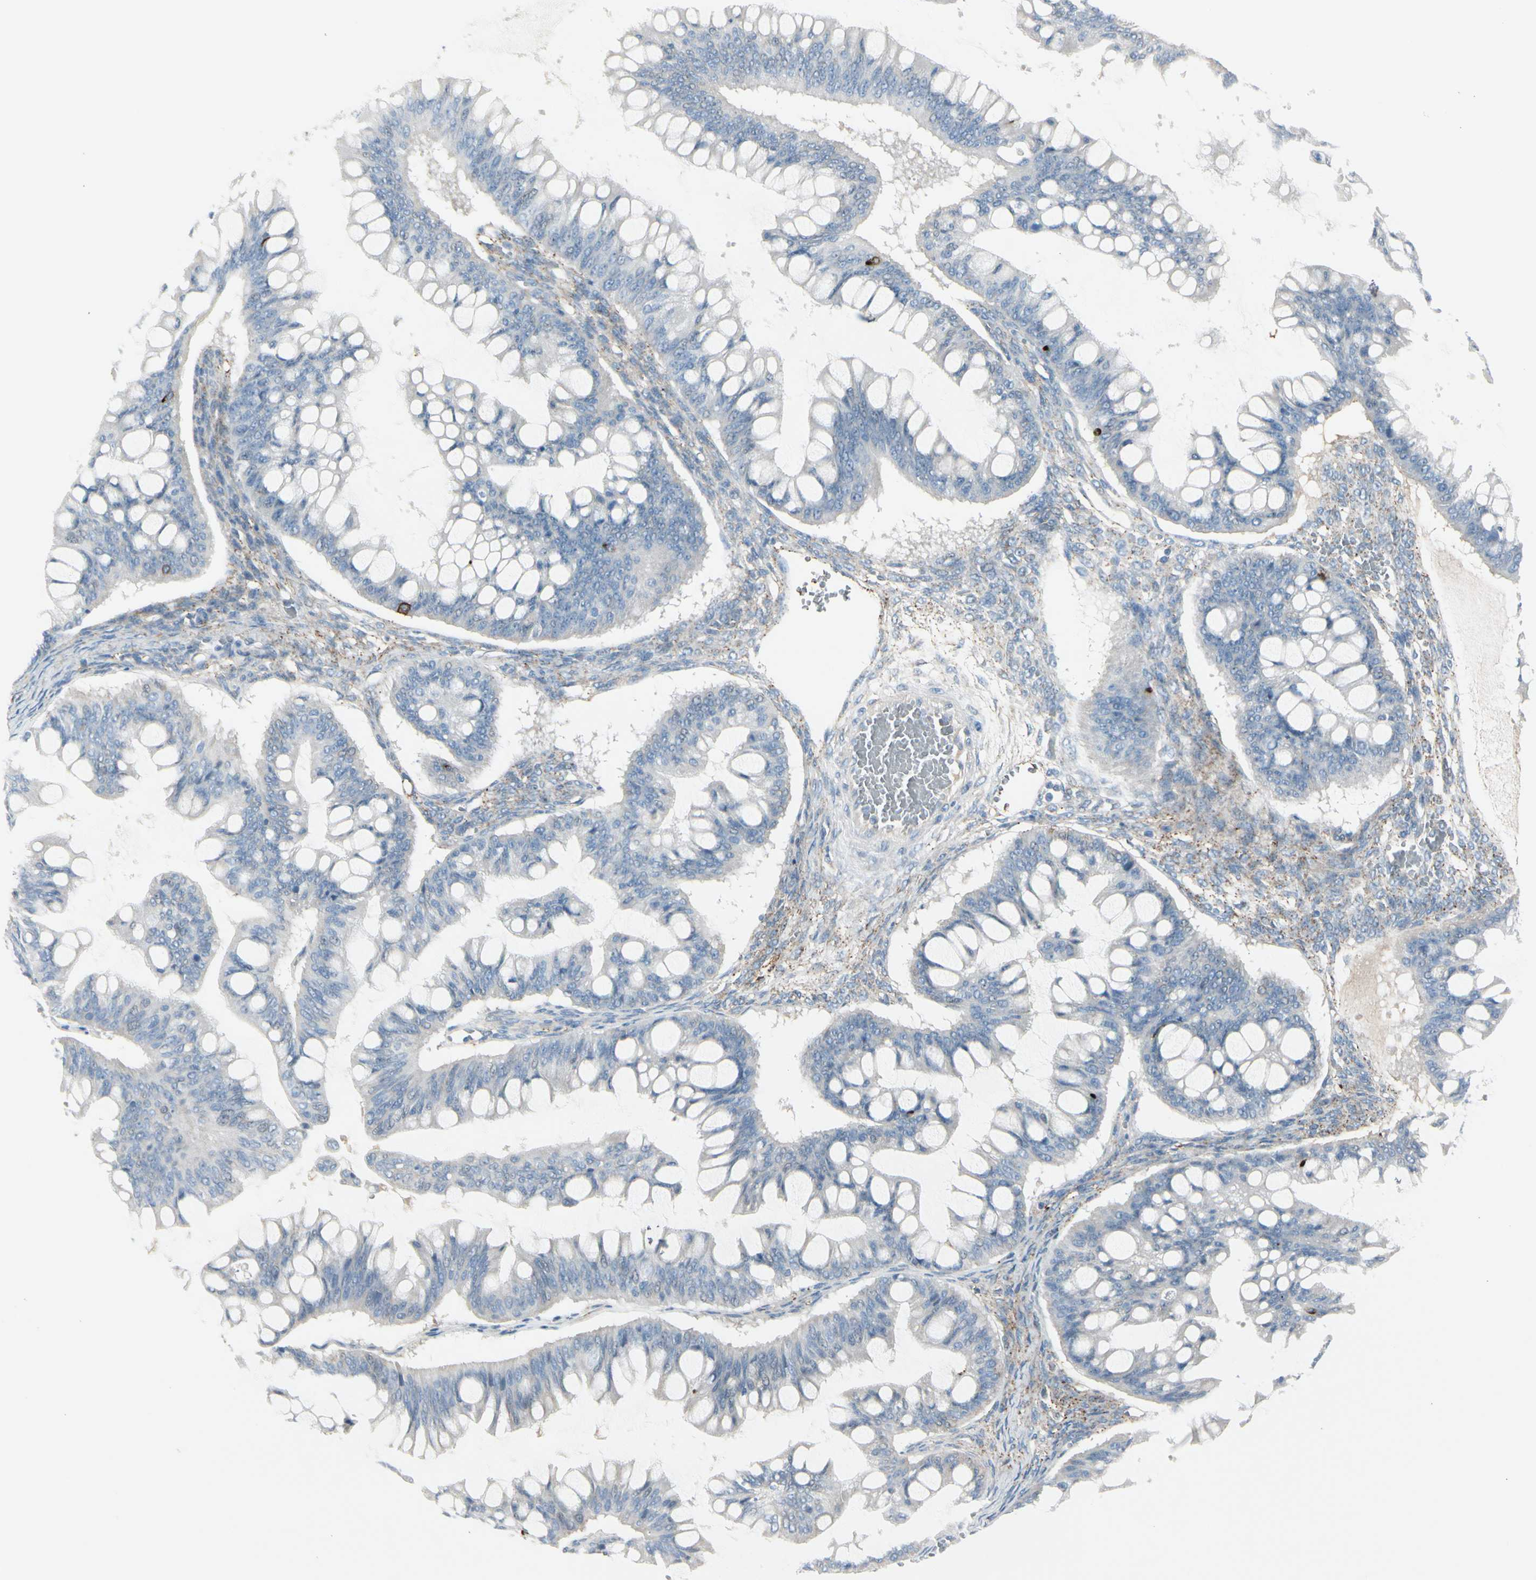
{"staining": {"intensity": "negative", "quantity": "none", "location": "none"}, "tissue": "ovarian cancer", "cell_type": "Tumor cells", "image_type": "cancer", "snomed": [{"axis": "morphology", "description": "Cystadenocarcinoma, mucinous, NOS"}, {"axis": "topography", "description": "Ovary"}], "caption": "Immunohistochemical staining of ovarian cancer (mucinous cystadenocarcinoma) exhibits no significant staining in tumor cells.", "gene": "CACNA2D1", "patient": {"sex": "female", "age": 73}}